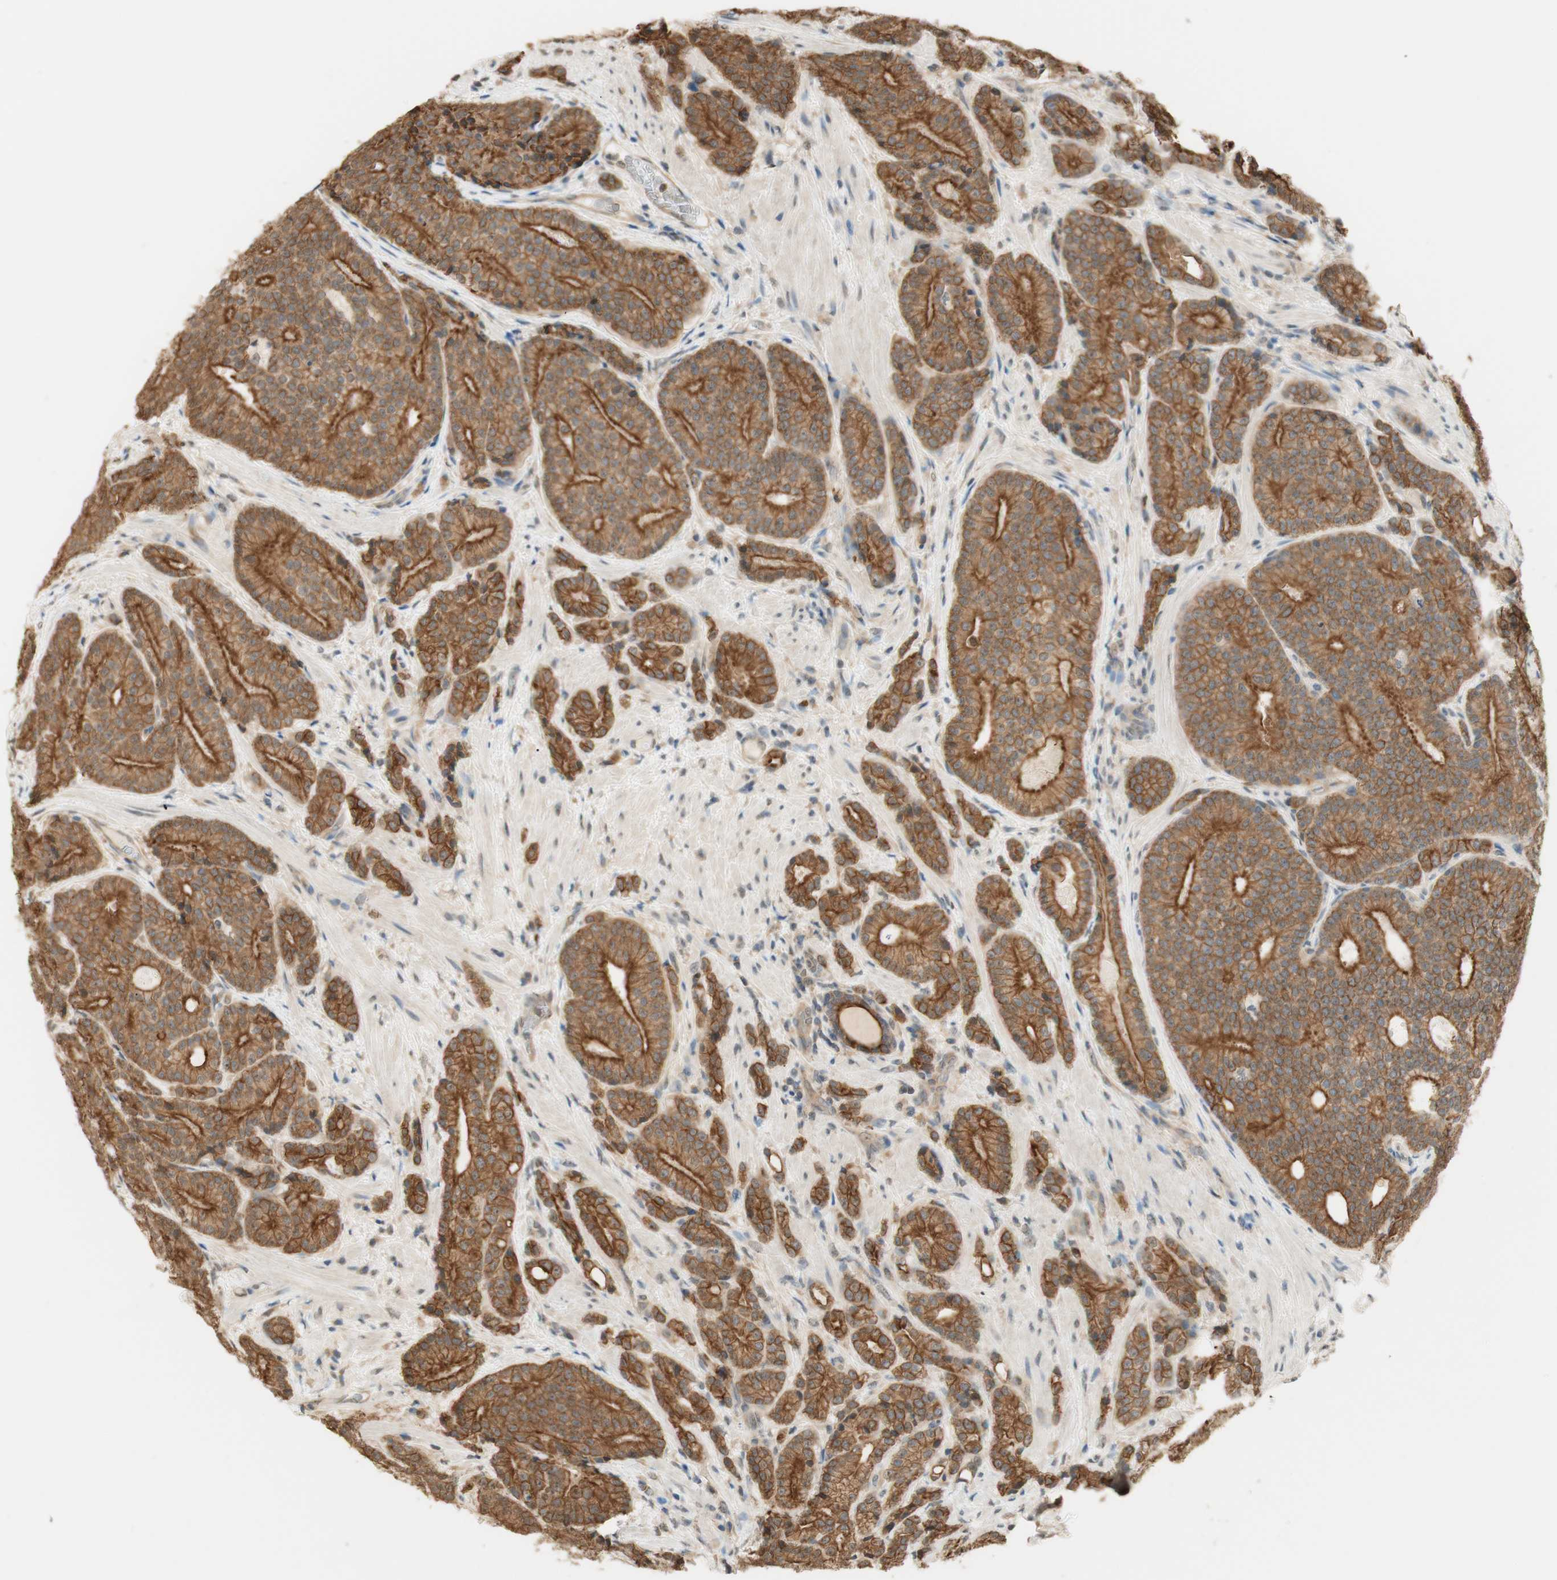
{"staining": {"intensity": "moderate", "quantity": ">75%", "location": "cytoplasmic/membranous"}, "tissue": "prostate cancer", "cell_type": "Tumor cells", "image_type": "cancer", "snomed": [{"axis": "morphology", "description": "Adenocarcinoma, High grade"}, {"axis": "topography", "description": "Prostate"}], "caption": "An IHC histopathology image of tumor tissue is shown. Protein staining in brown highlights moderate cytoplasmic/membranous positivity in prostate adenocarcinoma (high-grade) within tumor cells.", "gene": "SPINT2", "patient": {"sex": "male", "age": 61}}